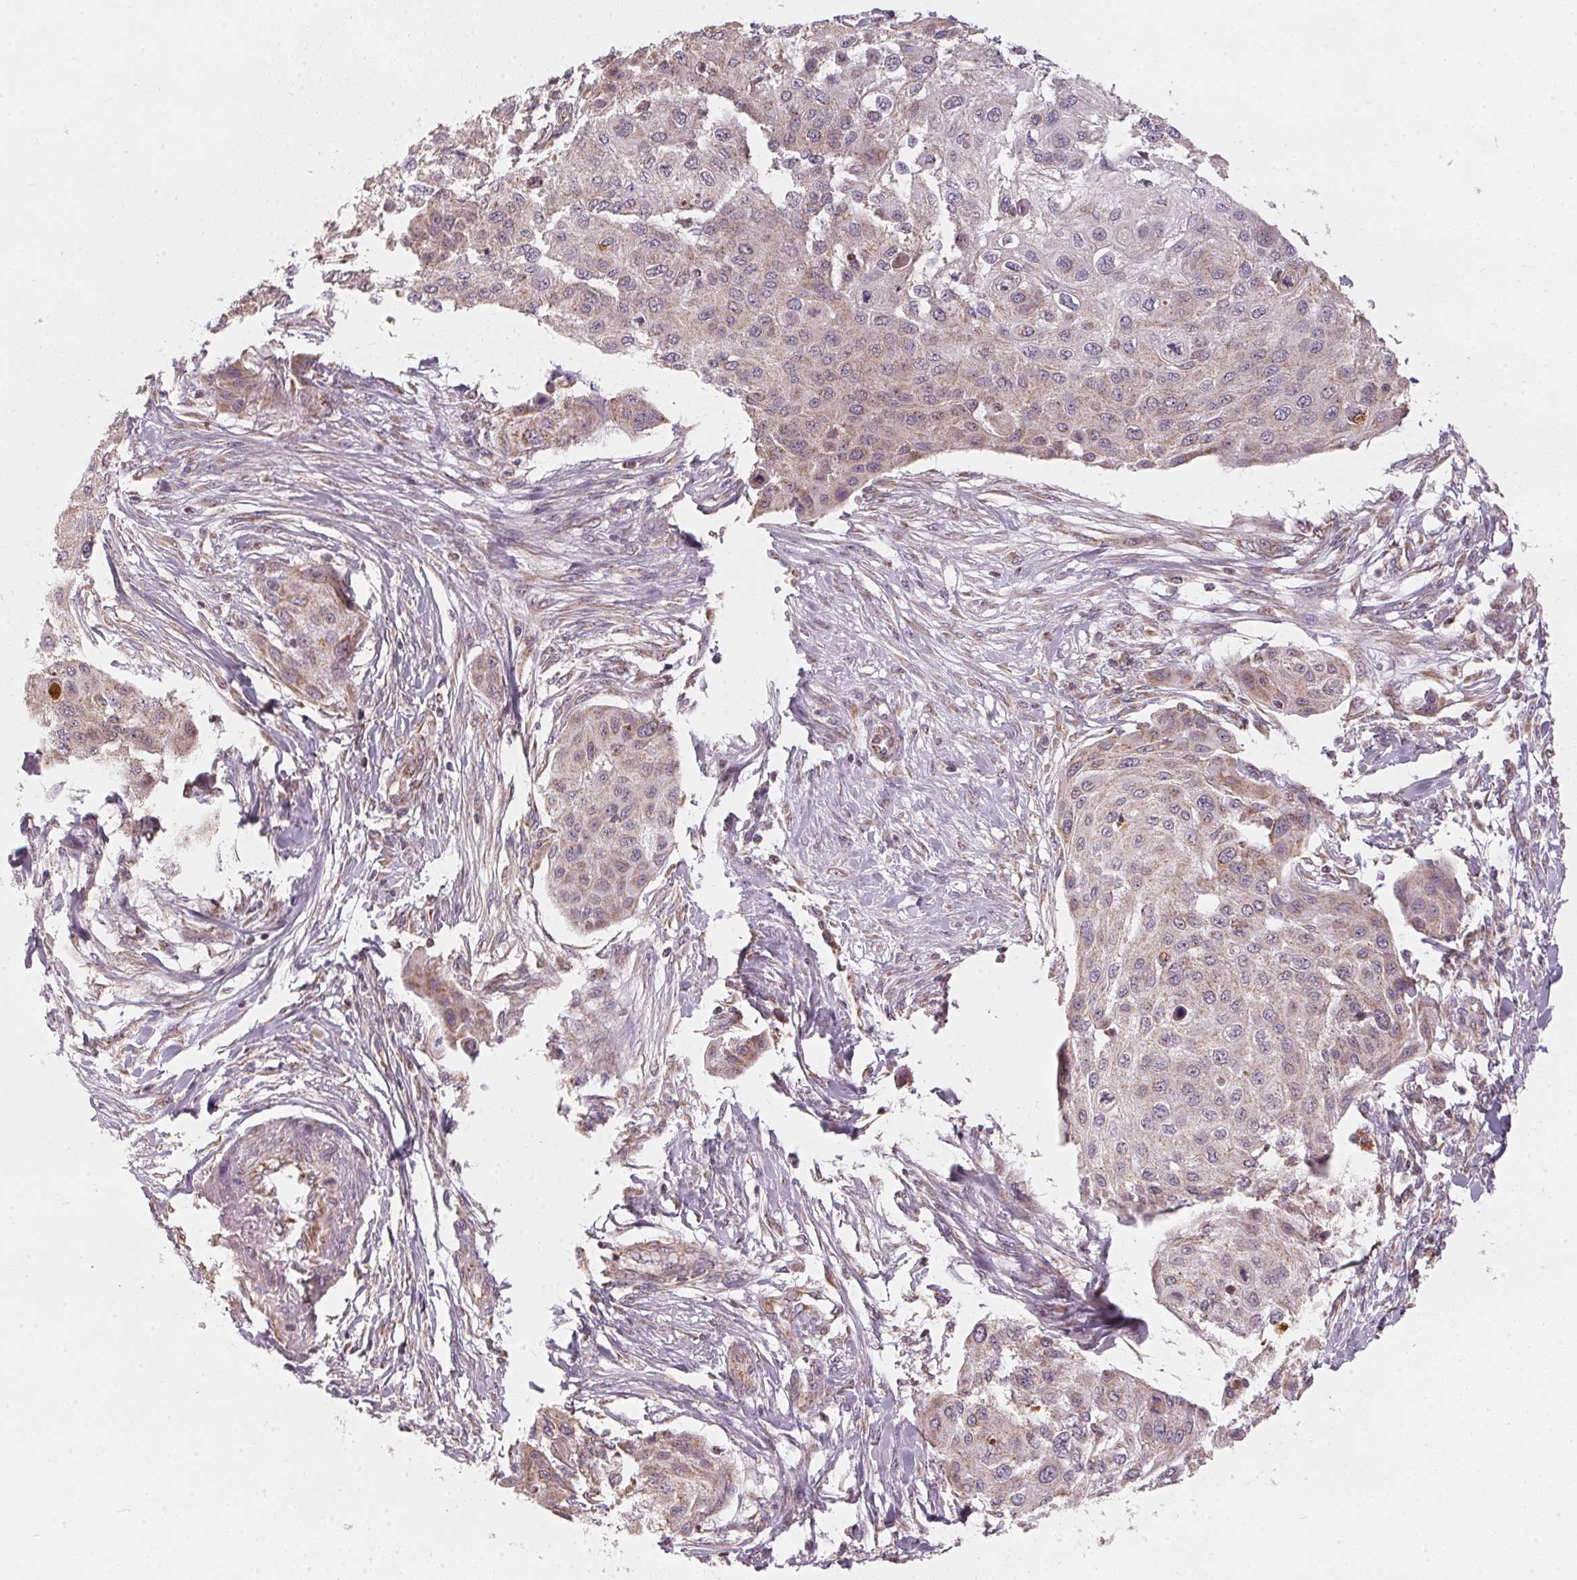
{"staining": {"intensity": "weak", "quantity": "25%-75%", "location": "cytoplasmic/membranous"}, "tissue": "skin cancer", "cell_type": "Tumor cells", "image_type": "cancer", "snomed": [{"axis": "morphology", "description": "Squamous cell carcinoma, NOS"}, {"axis": "topography", "description": "Skin"}], "caption": "Protein staining of squamous cell carcinoma (skin) tissue shows weak cytoplasmic/membranous positivity in approximately 25%-75% of tumor cells.", "gene": "MATCAP1", "patient": {"sex": "female", "age": 87}}